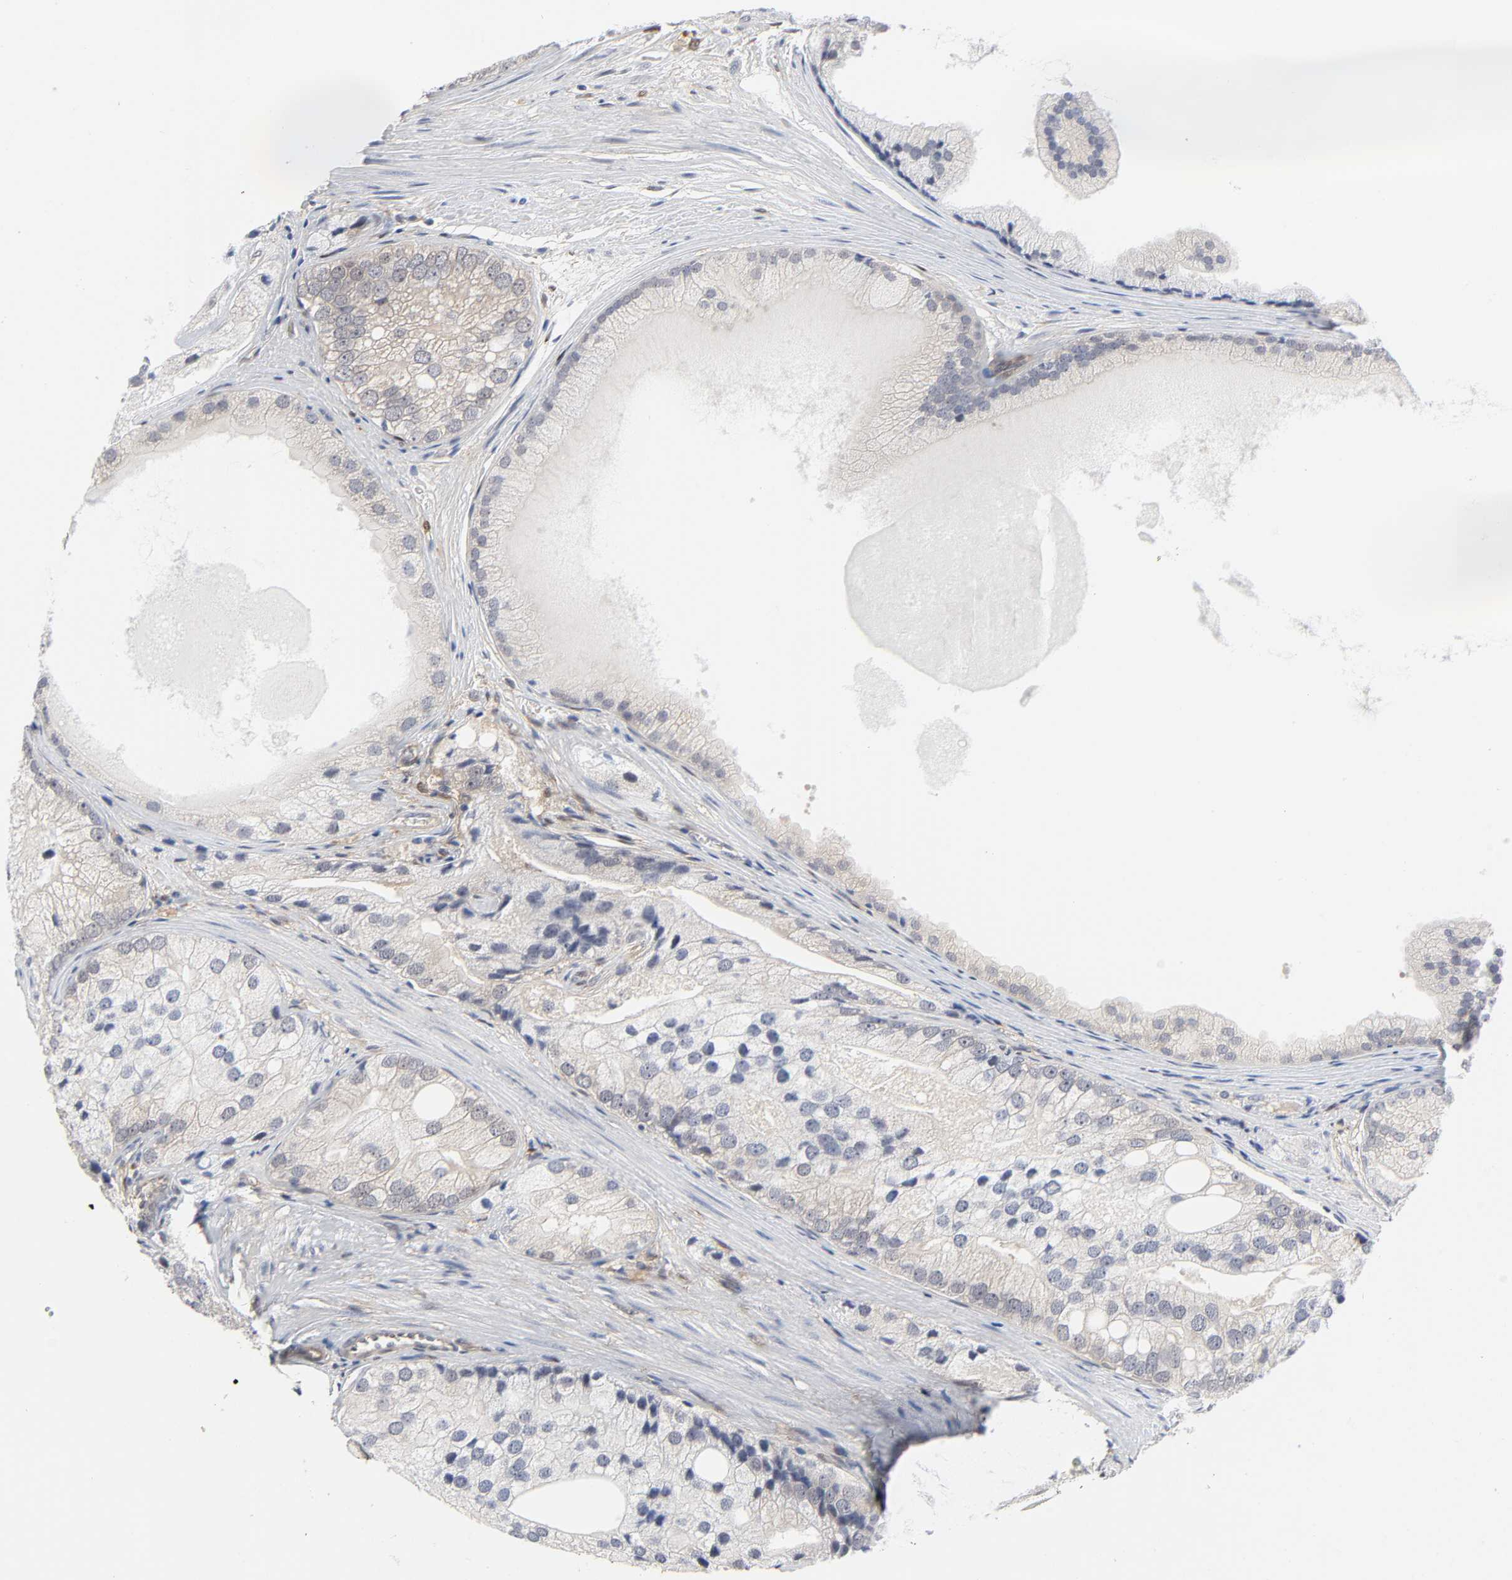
{"staining": {"intensity": "negative", "quantity": "none", "location": "none"}, "tissue": "prostate cancer", "cell_type": "Tumor cells", "image_type": "cancer", "snomed": [{"axis": "morphology", "description": "Adenocarcinoma, Low grade"}, {"axis": "topography", "description": "Prostate"}], "caption": "A high-resolution histopathology image shows immunohistochemistry staining of prostate low-grade adenocarcinoma, which reveals no significant positivity in tumor cells. (Immunohistochemistry, brightfield microscopy, high magnification).", "gene": "PTEN", "patient": {"sex": "male", "age": 69}}